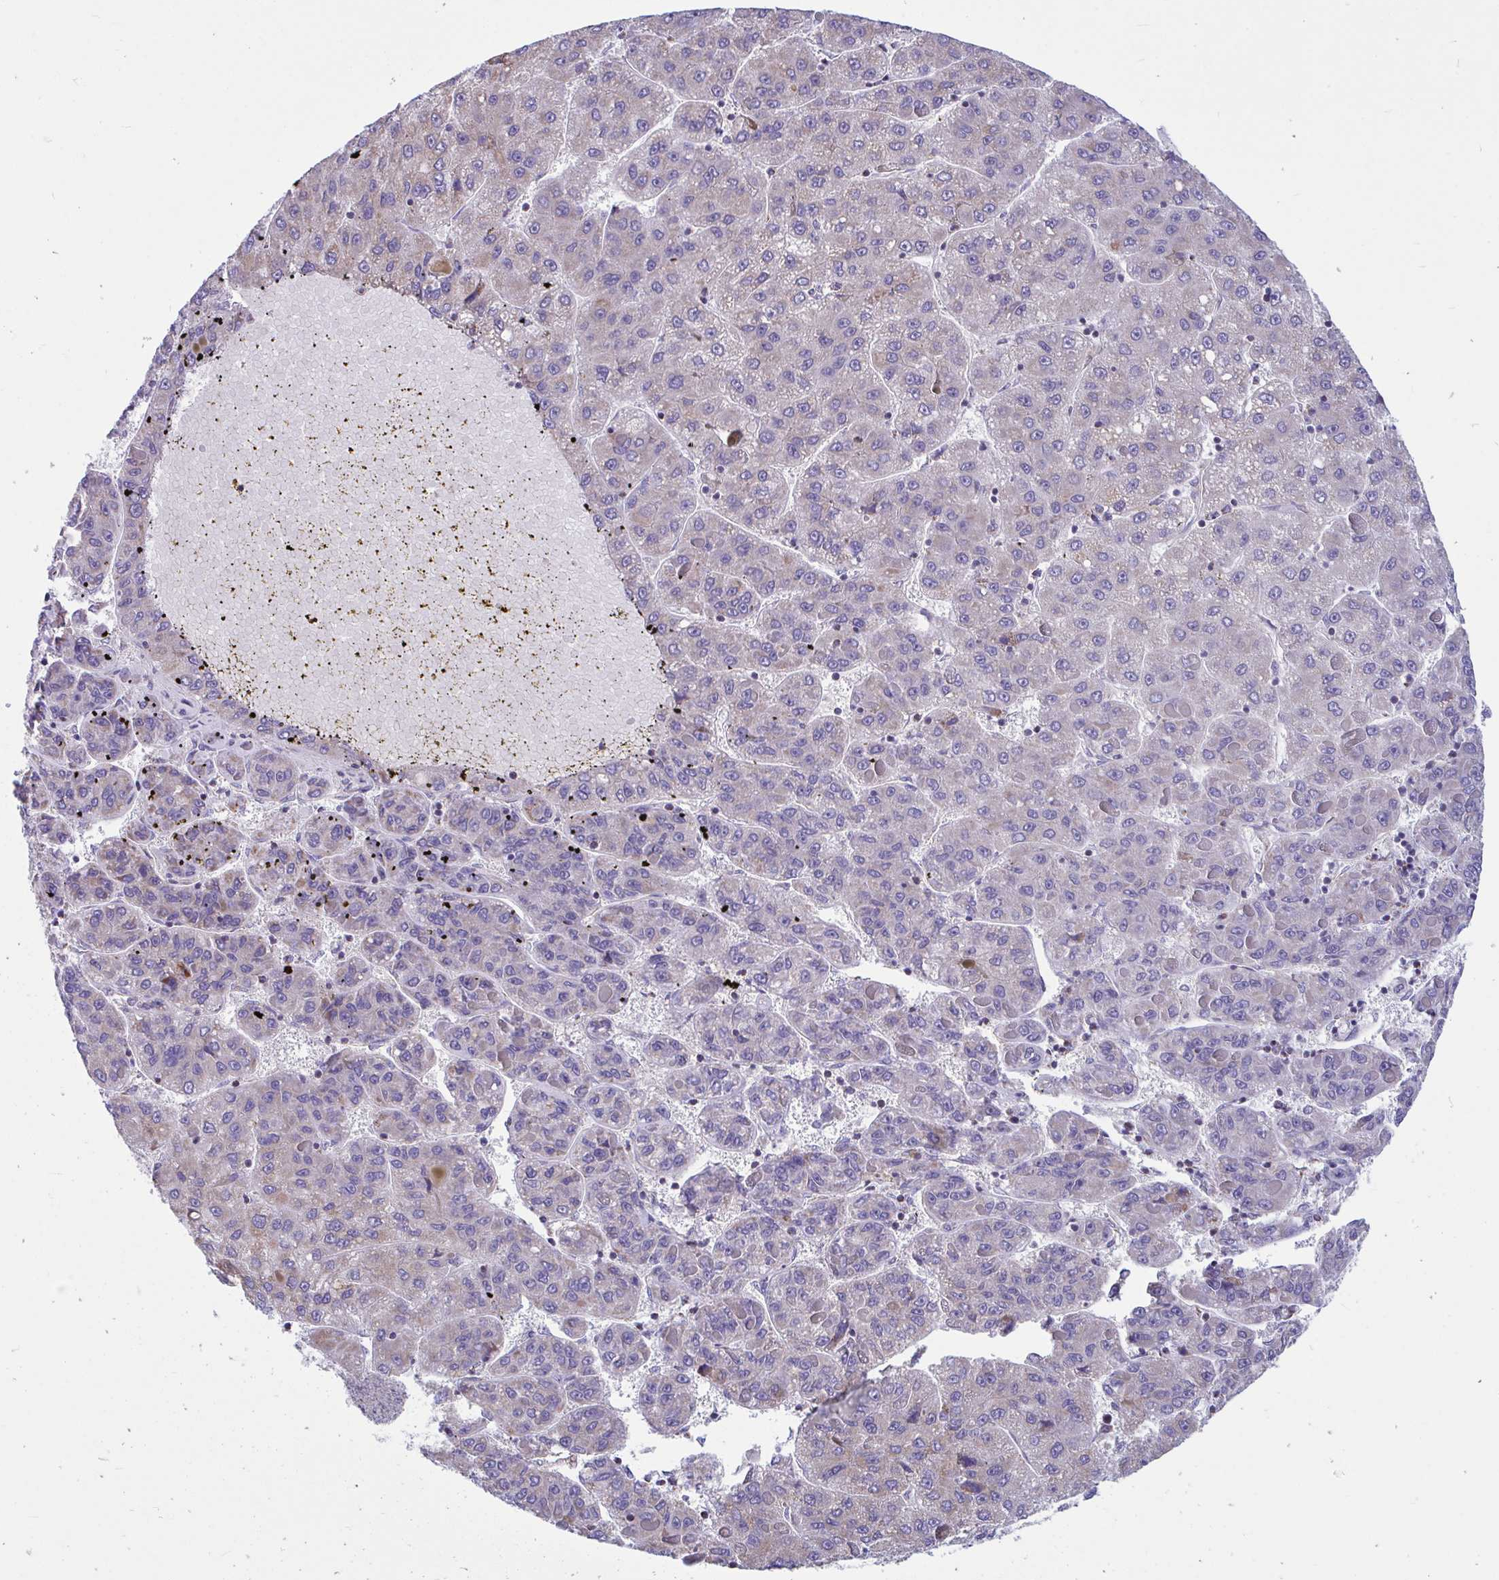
{"staining": {"intensity": "weak", "quantity": "<25%", "location": "cytoplasmic/membranous"}, "tissue": "liver cancer", "cell_type": "Tumor cells", "image_type": "cancer", "snomed": [{"axis": "morphology", "description": "Carcinoma, Hepatocellular, NOS"}, {"axis": "topography", "description": "Liver"}], "caption": "IHC of human liver hepatocellular carcinoma reveals no positivity in tumor cells.", "gene": "OR13A1", "patient": {"sex": "female", "age": 82}}